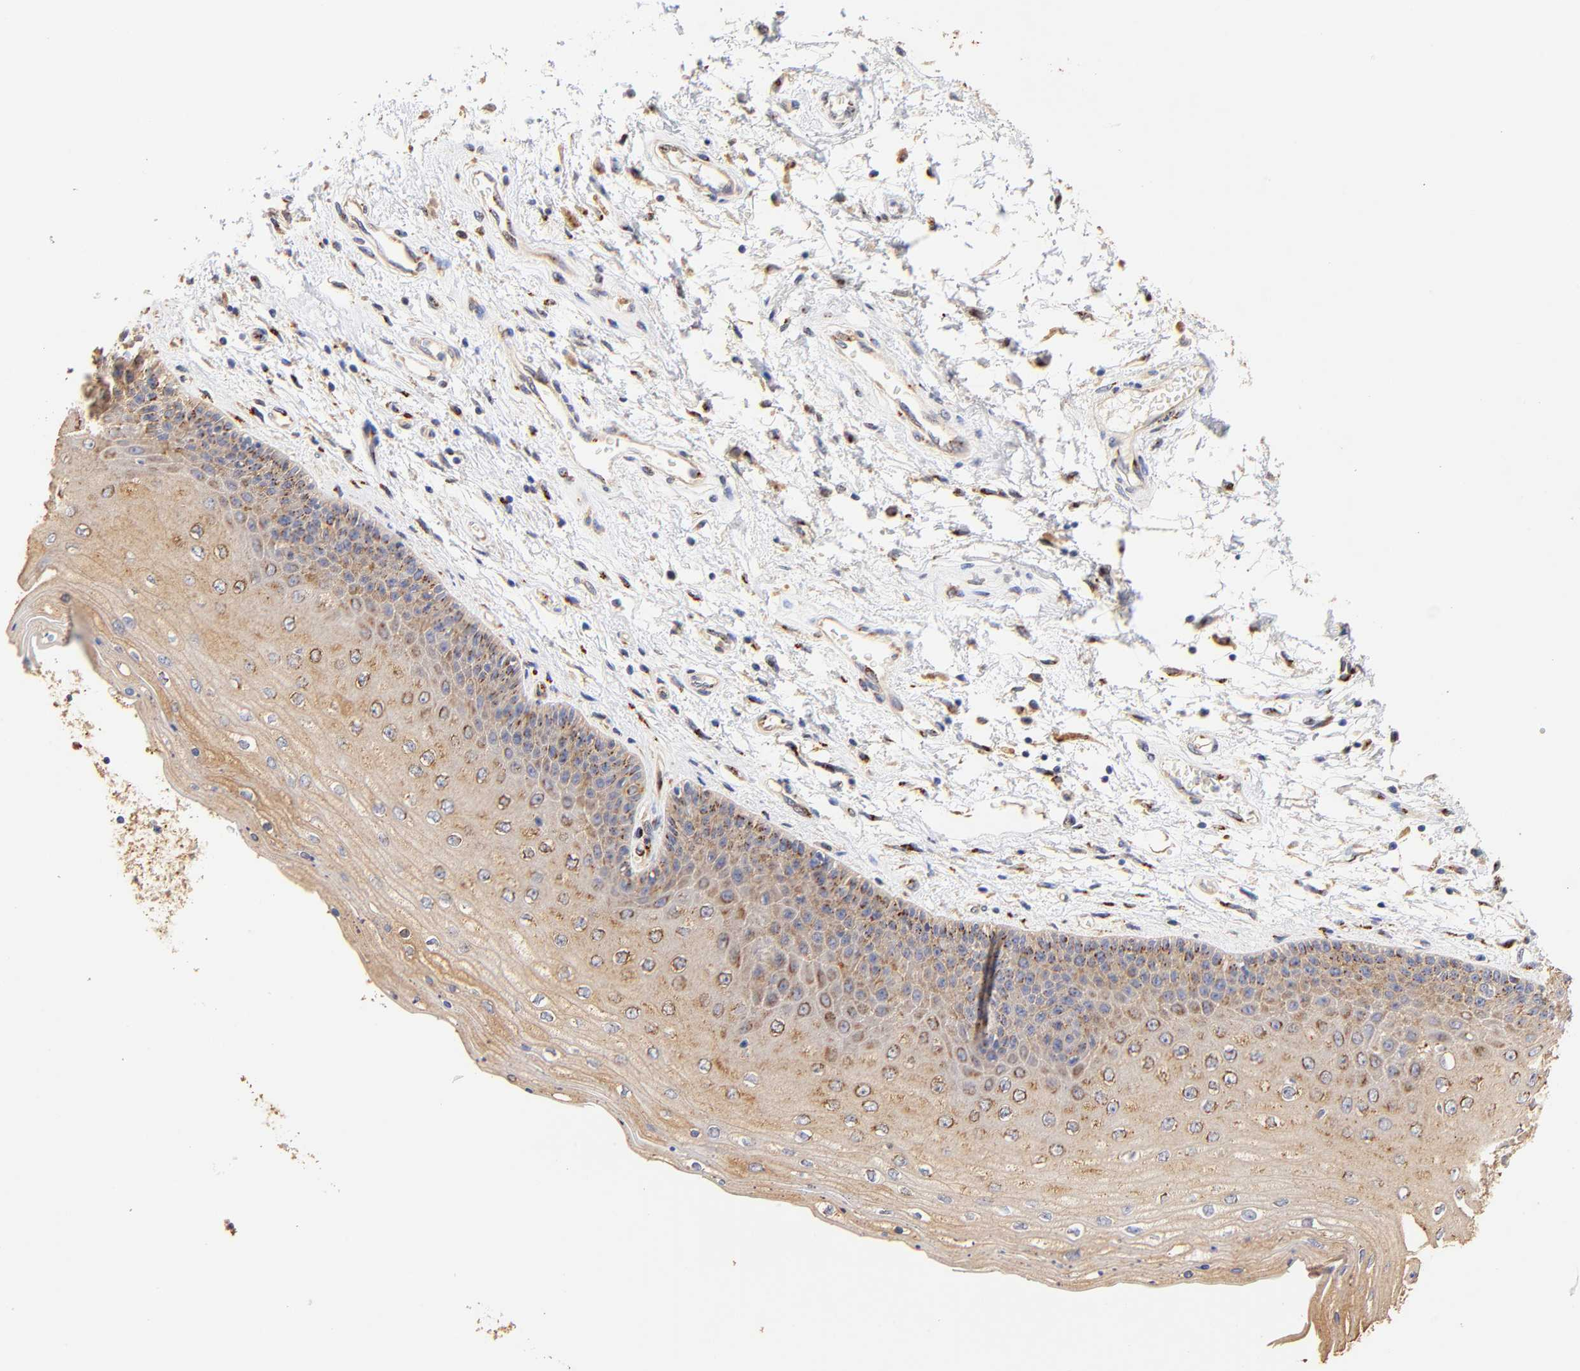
{"staining": {"intensity": "weak", "quantity": ">75%", "location": "cytoplasmic/membranous"}, "tissue": "skin", "cell_type": "Epidermal cells", "image_type": "normal", "snomed": [{"axis": "morphology", "description": "Normal tissue, NOS"}, {"axis": "topography", "description": "Anal"}], "caption": "A brown stain highlights weak cytoplasmic/membranous expression of a protein in epidermal cells of benign human skin.", "gene": "FMNL3", "patient": {"sex": "female", "age": 46}}